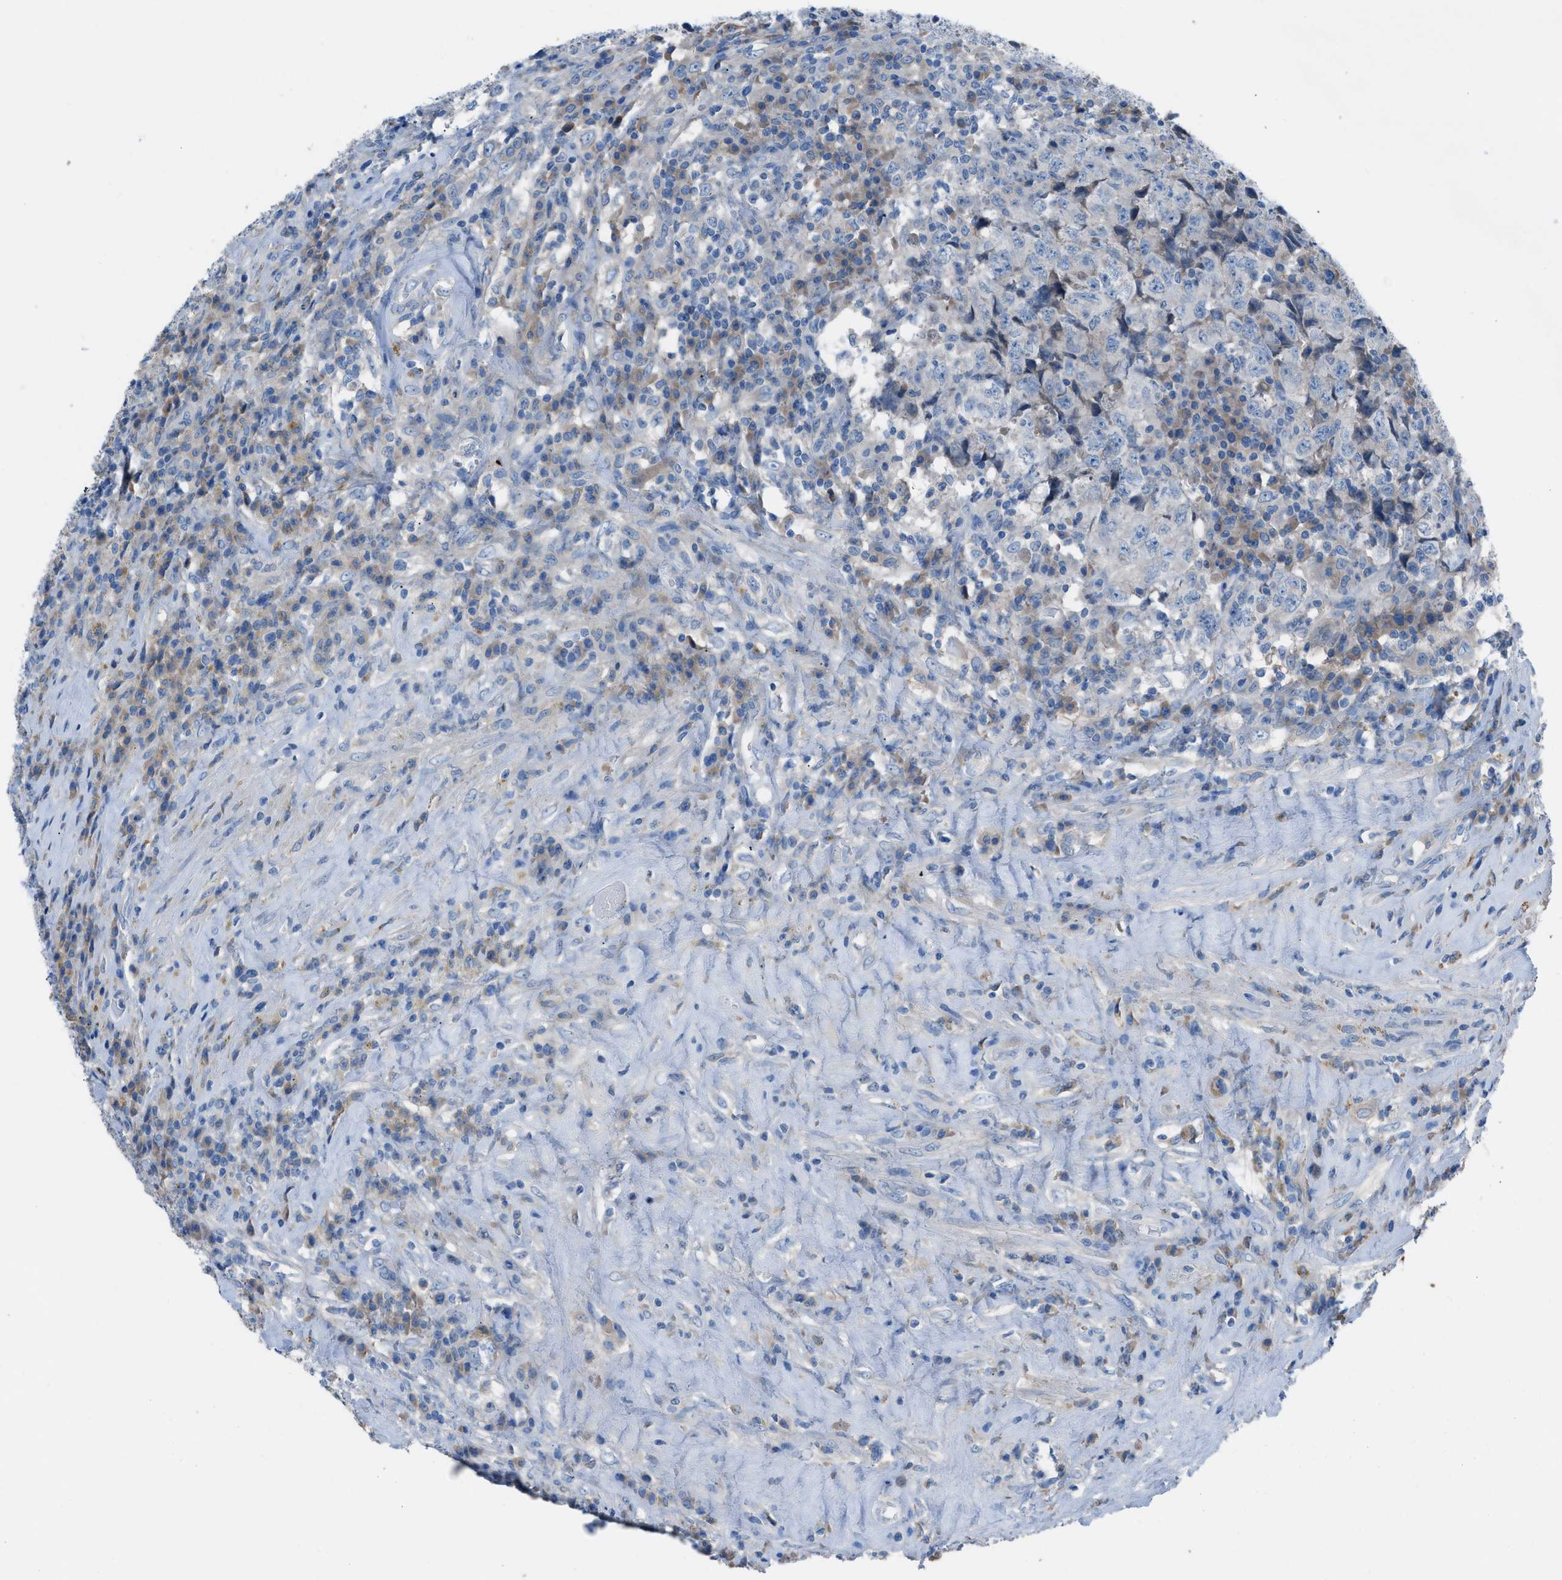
{"staining": {"intensity": "weak", "quantity": "<25%", "location": "cytoplasmic/membranous"}, "tissue": "testis cancer", "cell_type": "Tumor cells", "image_type": "cancer", "snomed": [{"axis": "morphology", "description": "Necrosis, NOS"}, {"axis": "morphology", "description": "Carcinoma, Embryonal, NOS"}, {"axis": "topography", "description": "Testis"}], "caption": "The image displays no significant positivity in tumor cells of testis cancer.", "gene": "C5AR2", "patient": {"sex": "male", "age": 19}}